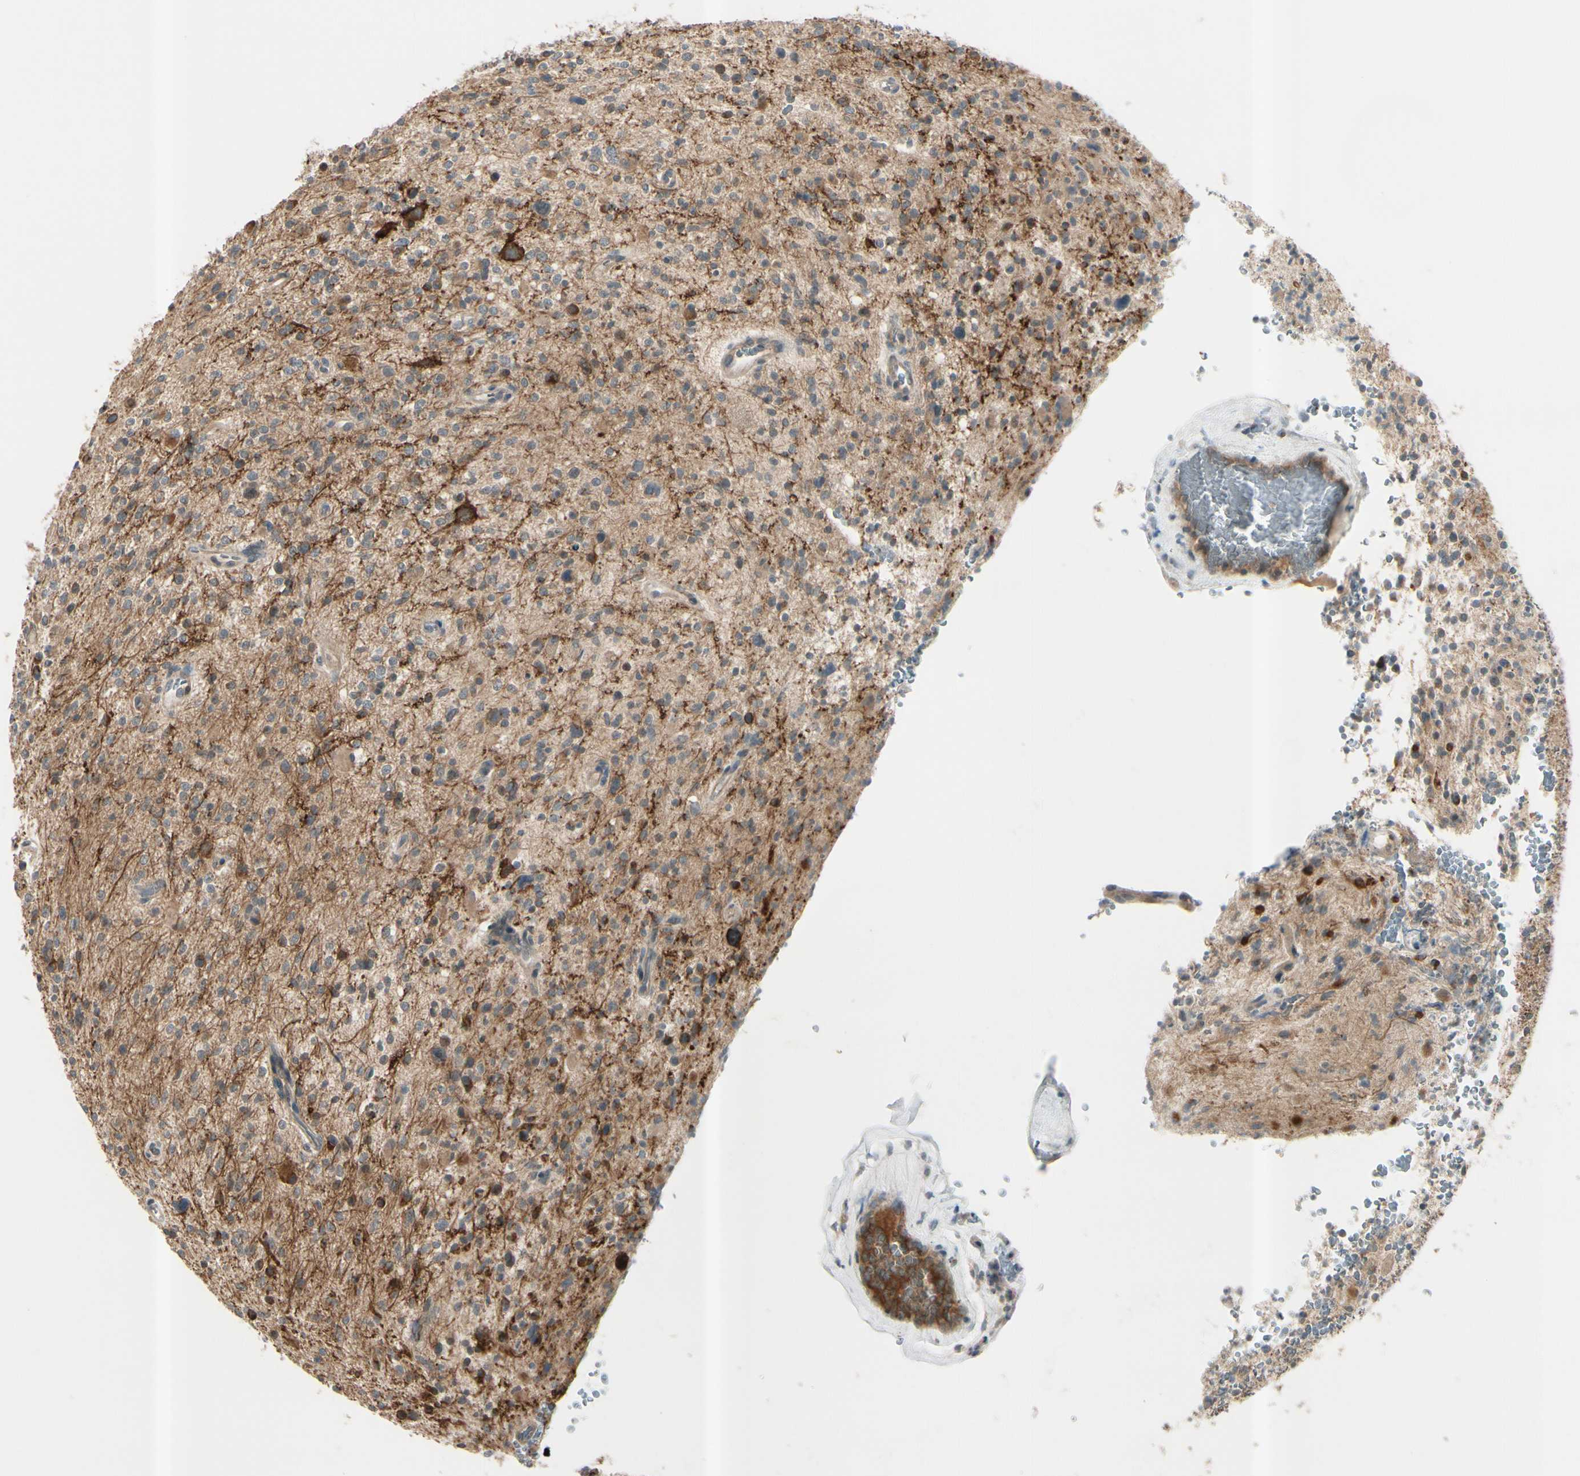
{"staining": {"intensity": "weak", "quantity": ">75%", "location": "cytoplasmic/membranous"}, "tissue": "glioma", "cell_type": "Tumor cells", "image_type": "cancer", "snomed": [{"axis": "morphology", "description": "Glioma, malignant, High grade"}, {"axis": "topography", "description": "Brain"}], "caption": "A brown stain shows weak cytoplasmic/membranous positivity of a protein in glioma tumor cells. (IHC, brightfield microscopy, high magnification).", "gene": "ICAM5", "patient": {"sex": "male", "age": 48}}